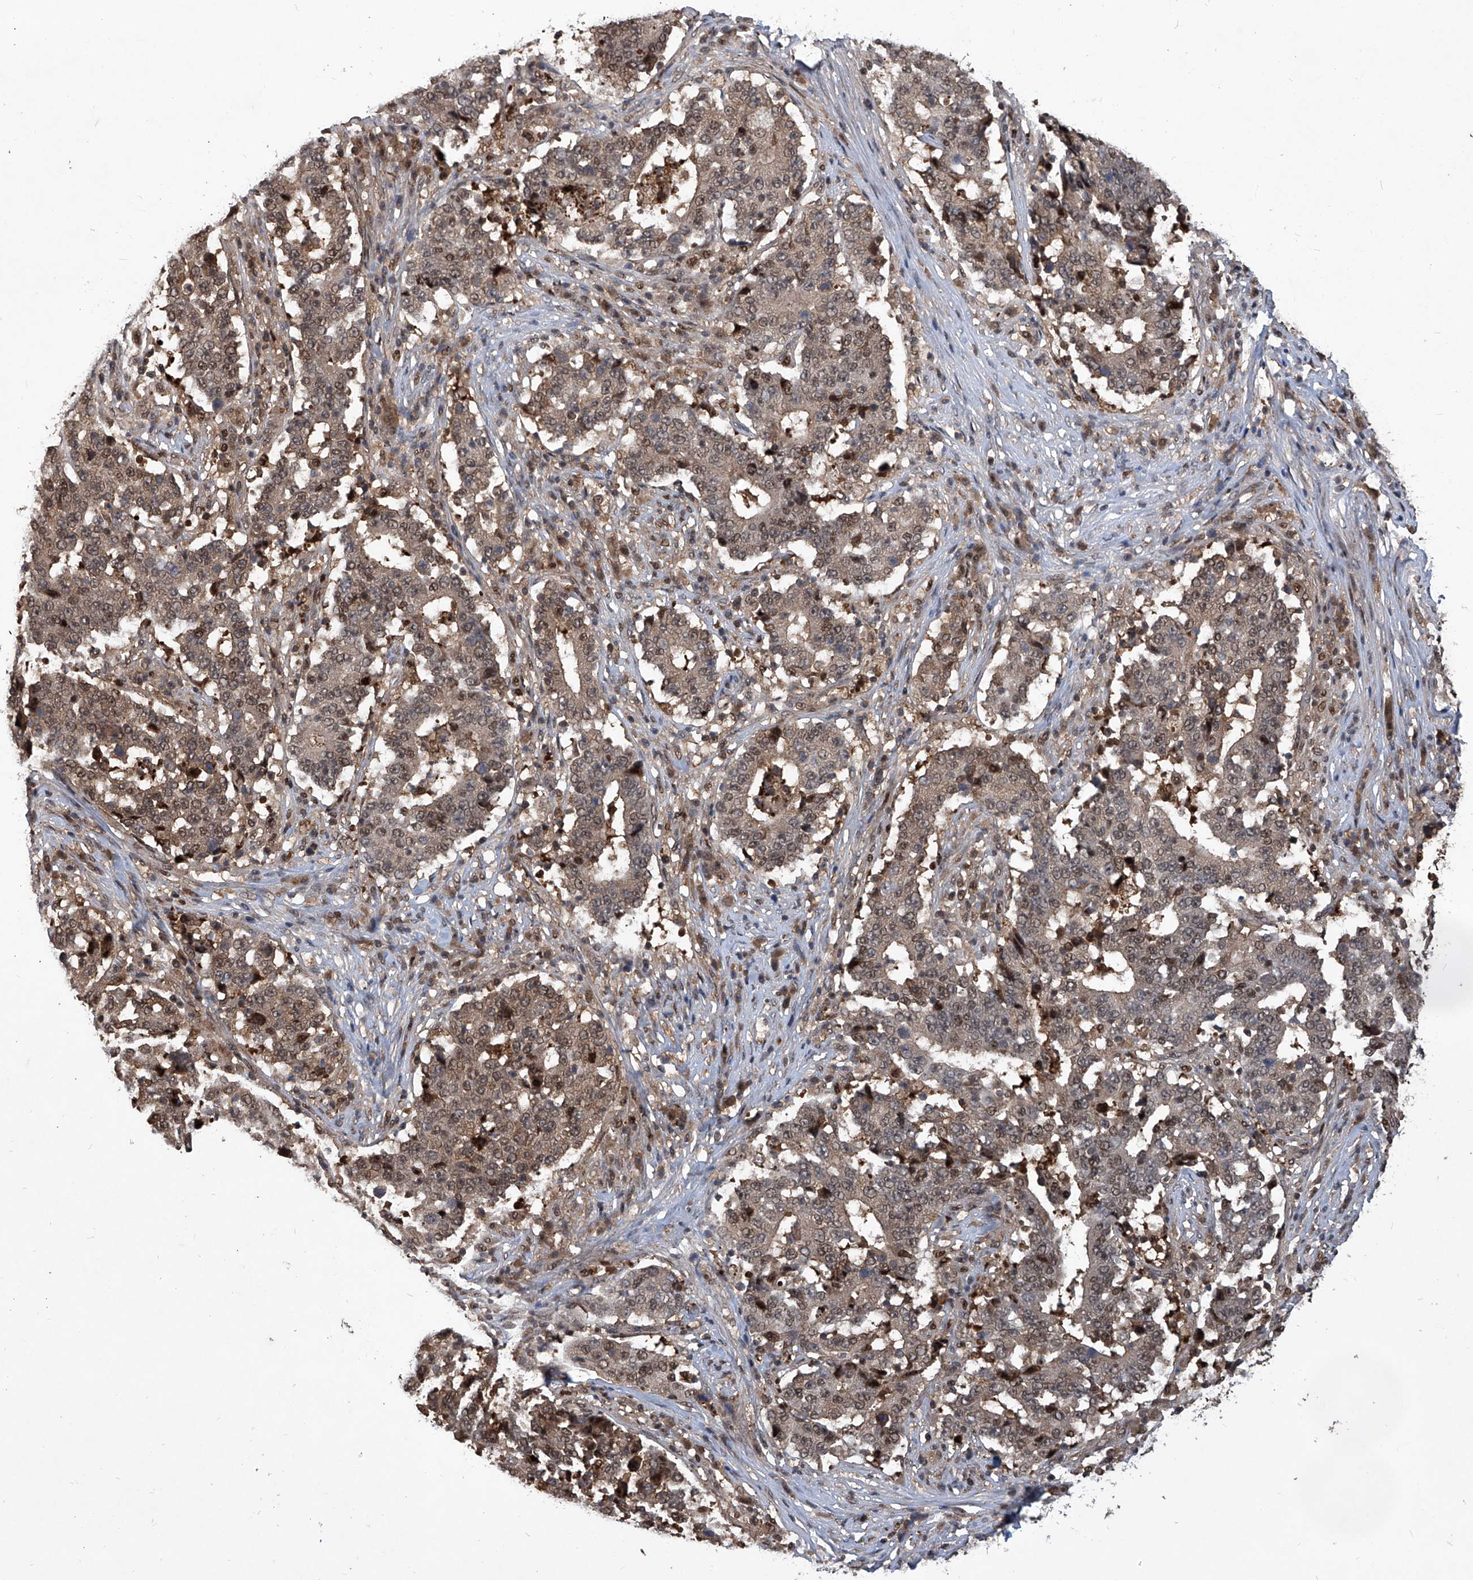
{"staining": {"intensity": "moderate", "quantity": ">75%", "location": "cytoplasmic/membranous,nuclear"}, "tissue": "stomach cancer", "cell_type": "Tumor cells", "image_type": "cancer", "snomed": [{"axis": "morphology", "description": "Adenocarcinoma, NOS"}, {"axis": "topography", "description": "Stomach"}], "caption": "Adenocarcinoma (stomach) was stained to show a protein in brown. There is medium levels of moderate cytoplasmic/membranous and nuclear staining in approximately >75% of tumor cells. (Brightfield microscopy of DAB IHC at high magnification).", "gene": "PSMB1", "patient": {"sex": "male", "age": 59}}